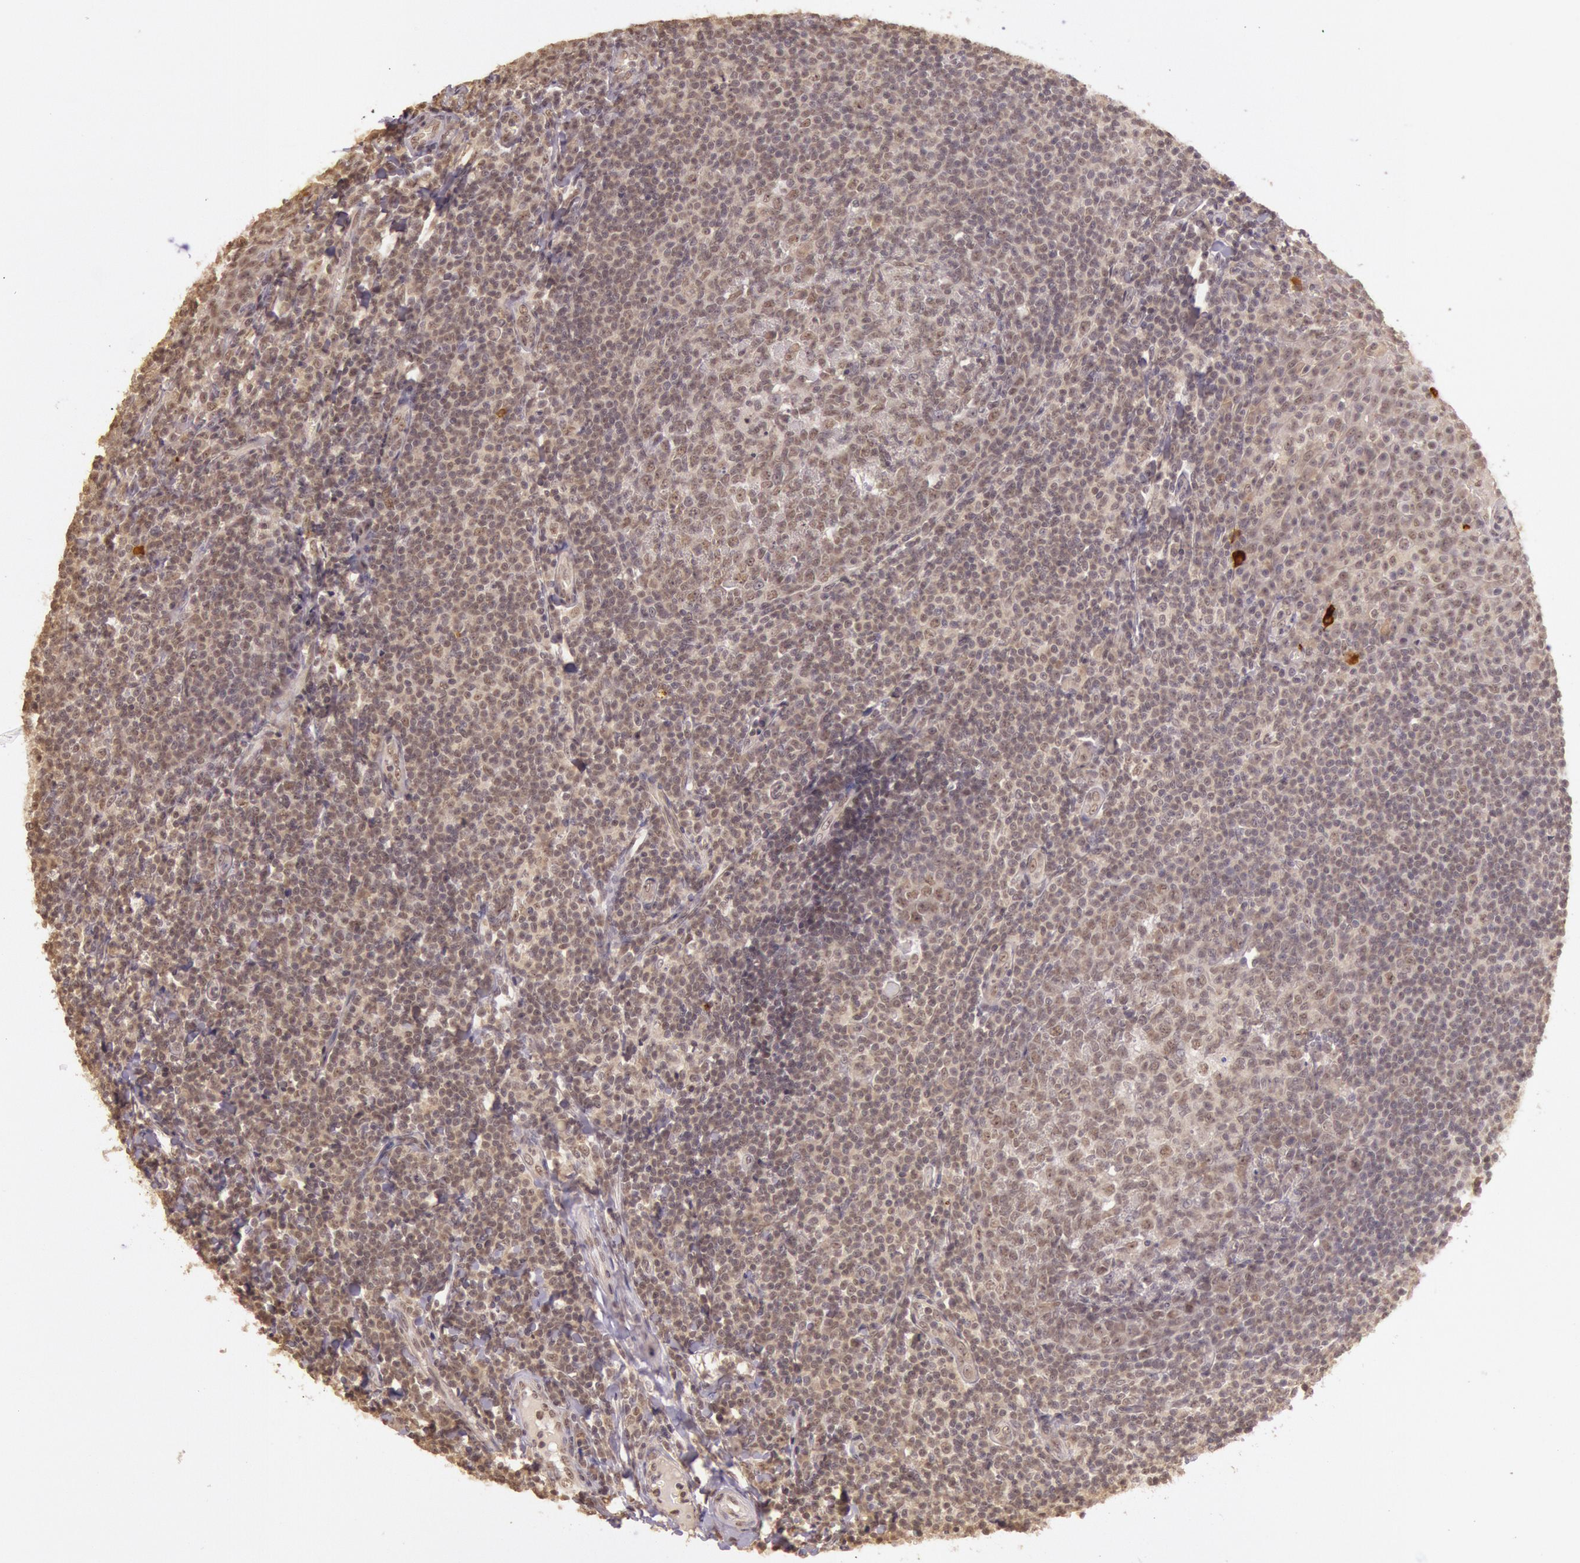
{"staining": {"intensity": "weak", "quantity": ">75%", "location": "nuclear"}, "tissue": "tonsil", "cell_type": "Germinal center cells", "image_type": "normal", "snomed": [{"axis": "morphology", "description": "Normal tissue, NOS"}, {"axis": "topography", "description": "Tonsil"}], "caption": "Unremarkable tonsil shows weak nuclear staining in about >75% of germinal center cells.", "gene": "RTL10", "patient": {"sex": "male", "age": 31}}